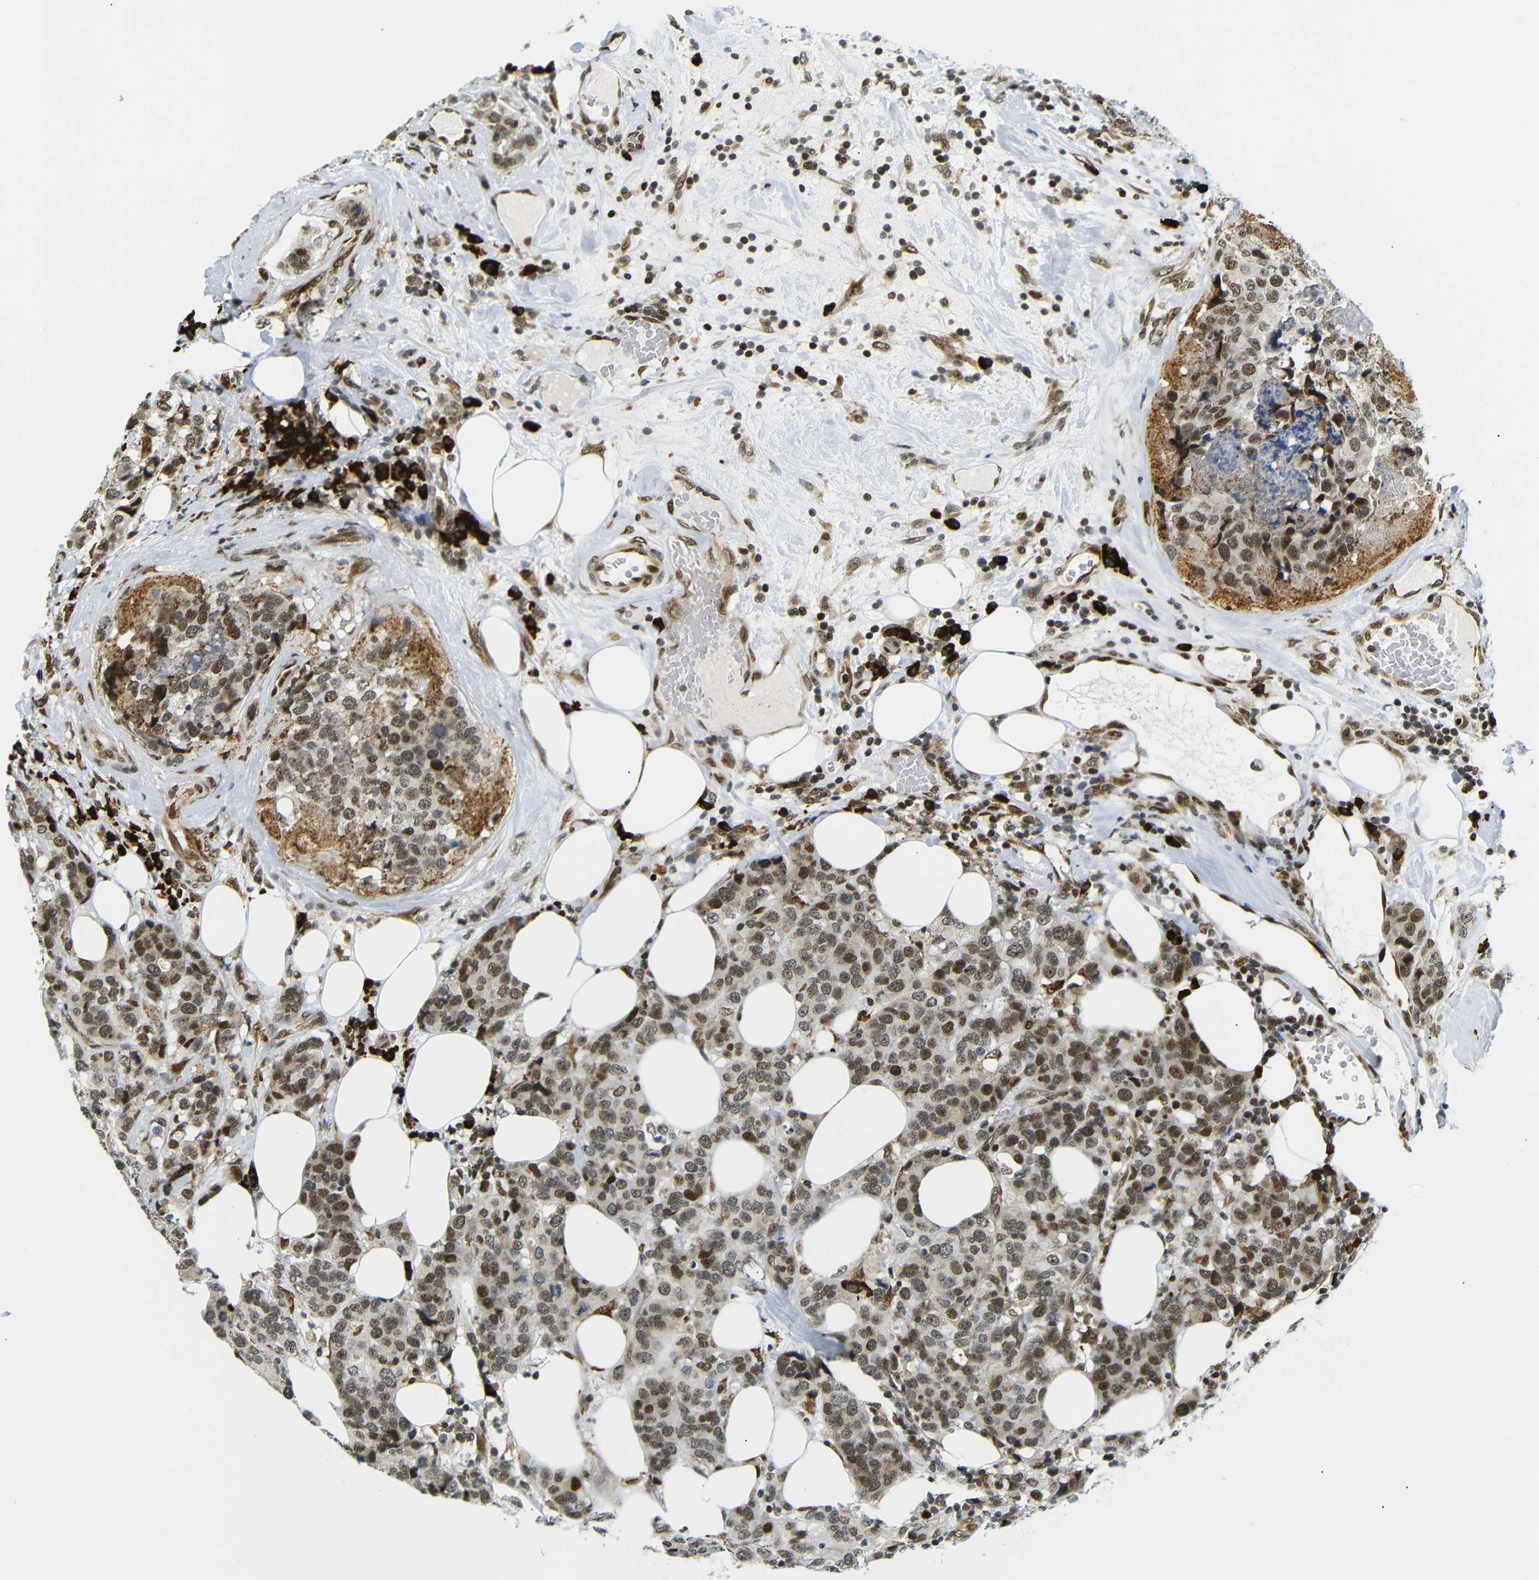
{"staining": {"intensity": "moderate", "quantity": "25%-75%", "location": "cytoplasmic/membranous,nuclear"}, "tissue": "breast cancer", "cell_type": "Tumor cells", "image_type": "cancer", "snomed": [{"axis": "morphology", "description": "Lobular carcinoma"}, {"axis": "topography", "description": "Breast"}], "caption": "Protein staining of lobular carcinoma (breast) tissue demonstrates moderate cytoplasmic/membranous and nuclear staining in approximately 25%-75% of tumor cells. (DAB = brown stain, brightfield microscopy at high magnification).", "gene": "SPCS2", "patient": {"sex": "female", "age": 59}}